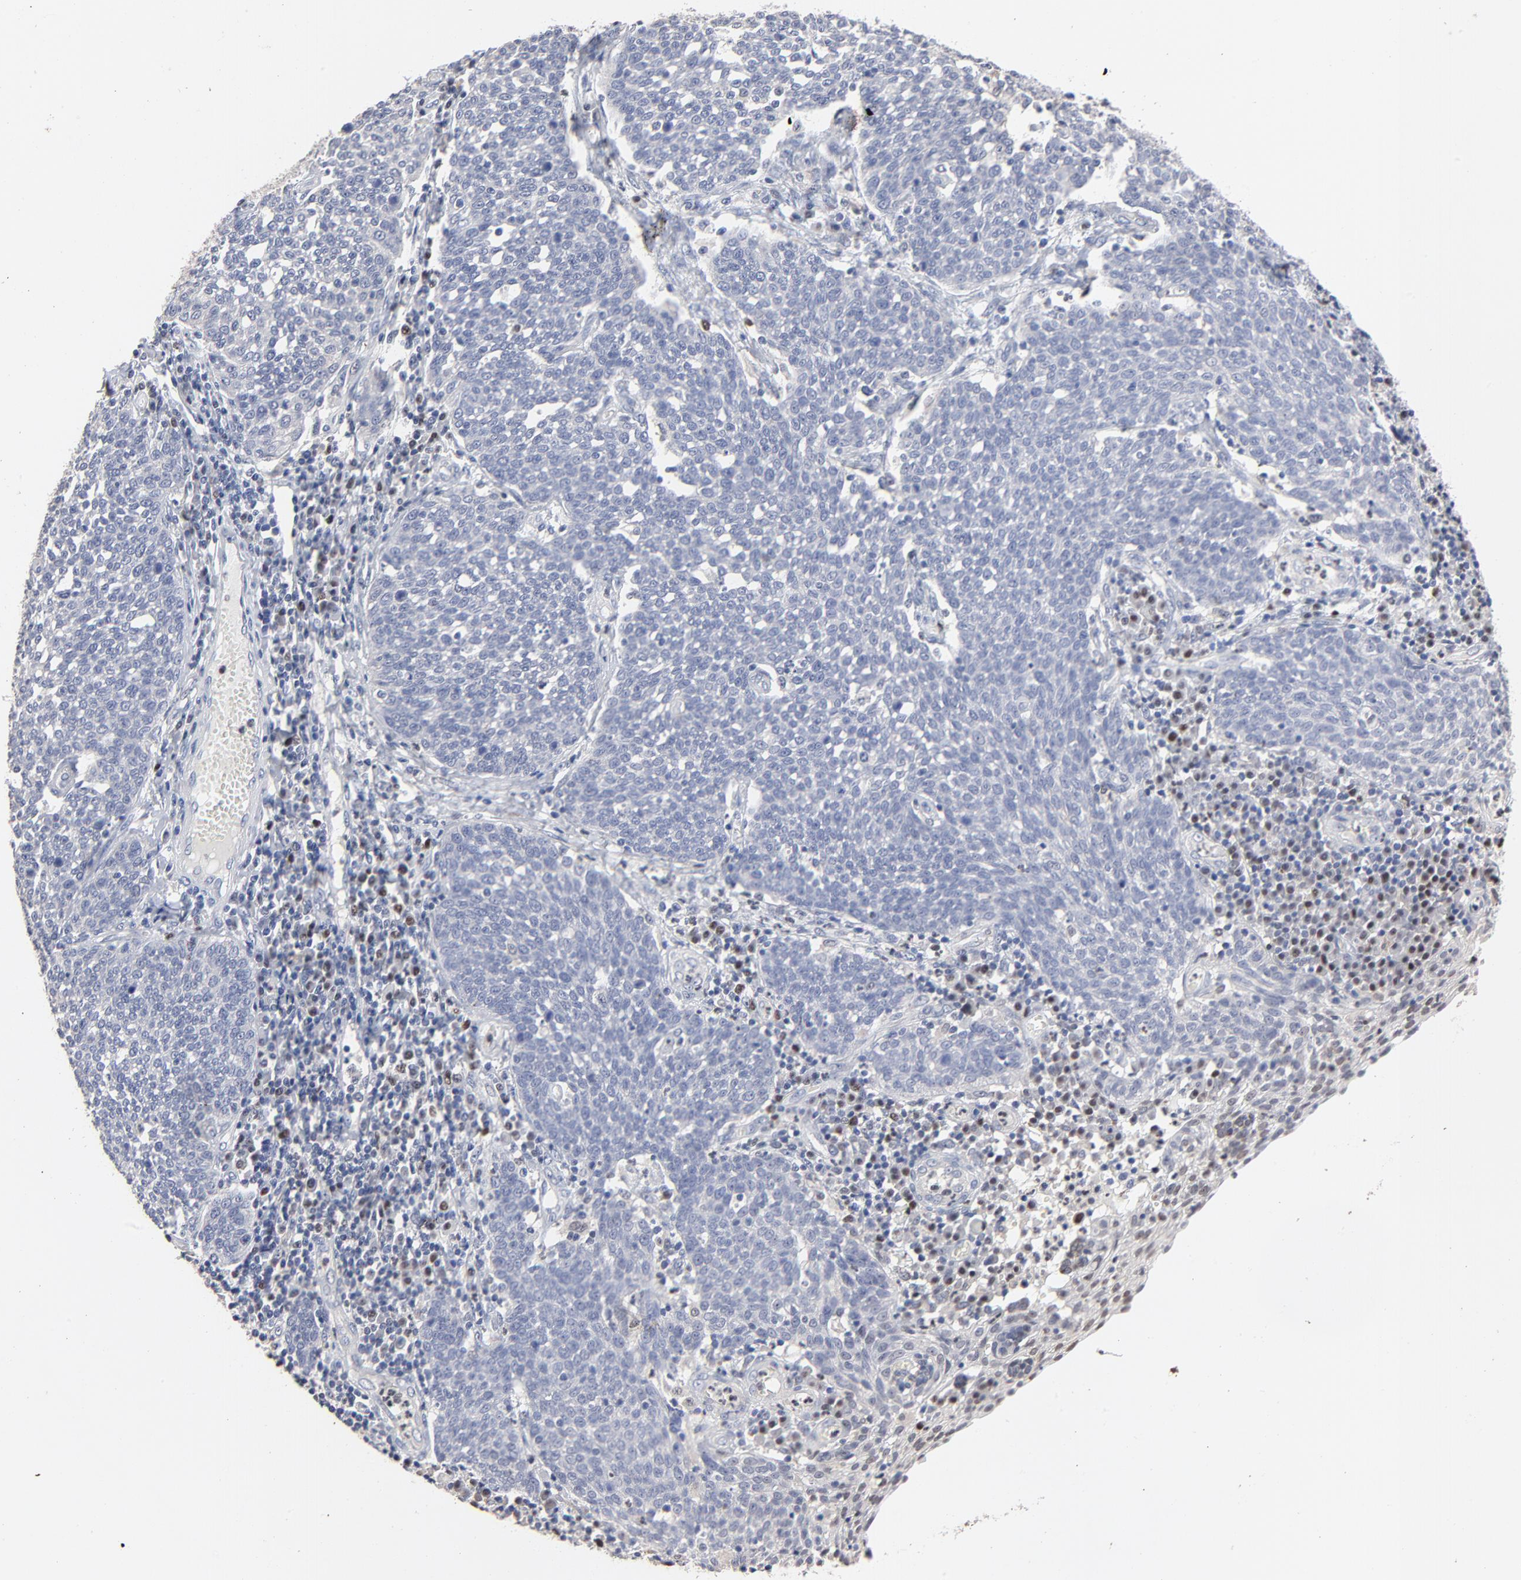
{"staining": {"intensity": "negative", "quantity": "none", "location": "none"}, "tissue": "cervical cancer", "cell_type": "Tumor cells", "image_type": "cancer", "snomed": [{"axis": "morphology", "description": "Squamous cell carcinoma, NOS"}, {"axis": "topography", "description": "Cervix"}], "caption": "IHC of cervical squamous cell carcinoma exhibits no positivity in tumor cells.", "gene": "AADAC", "patient": {"sex": "female", "age": 34}}